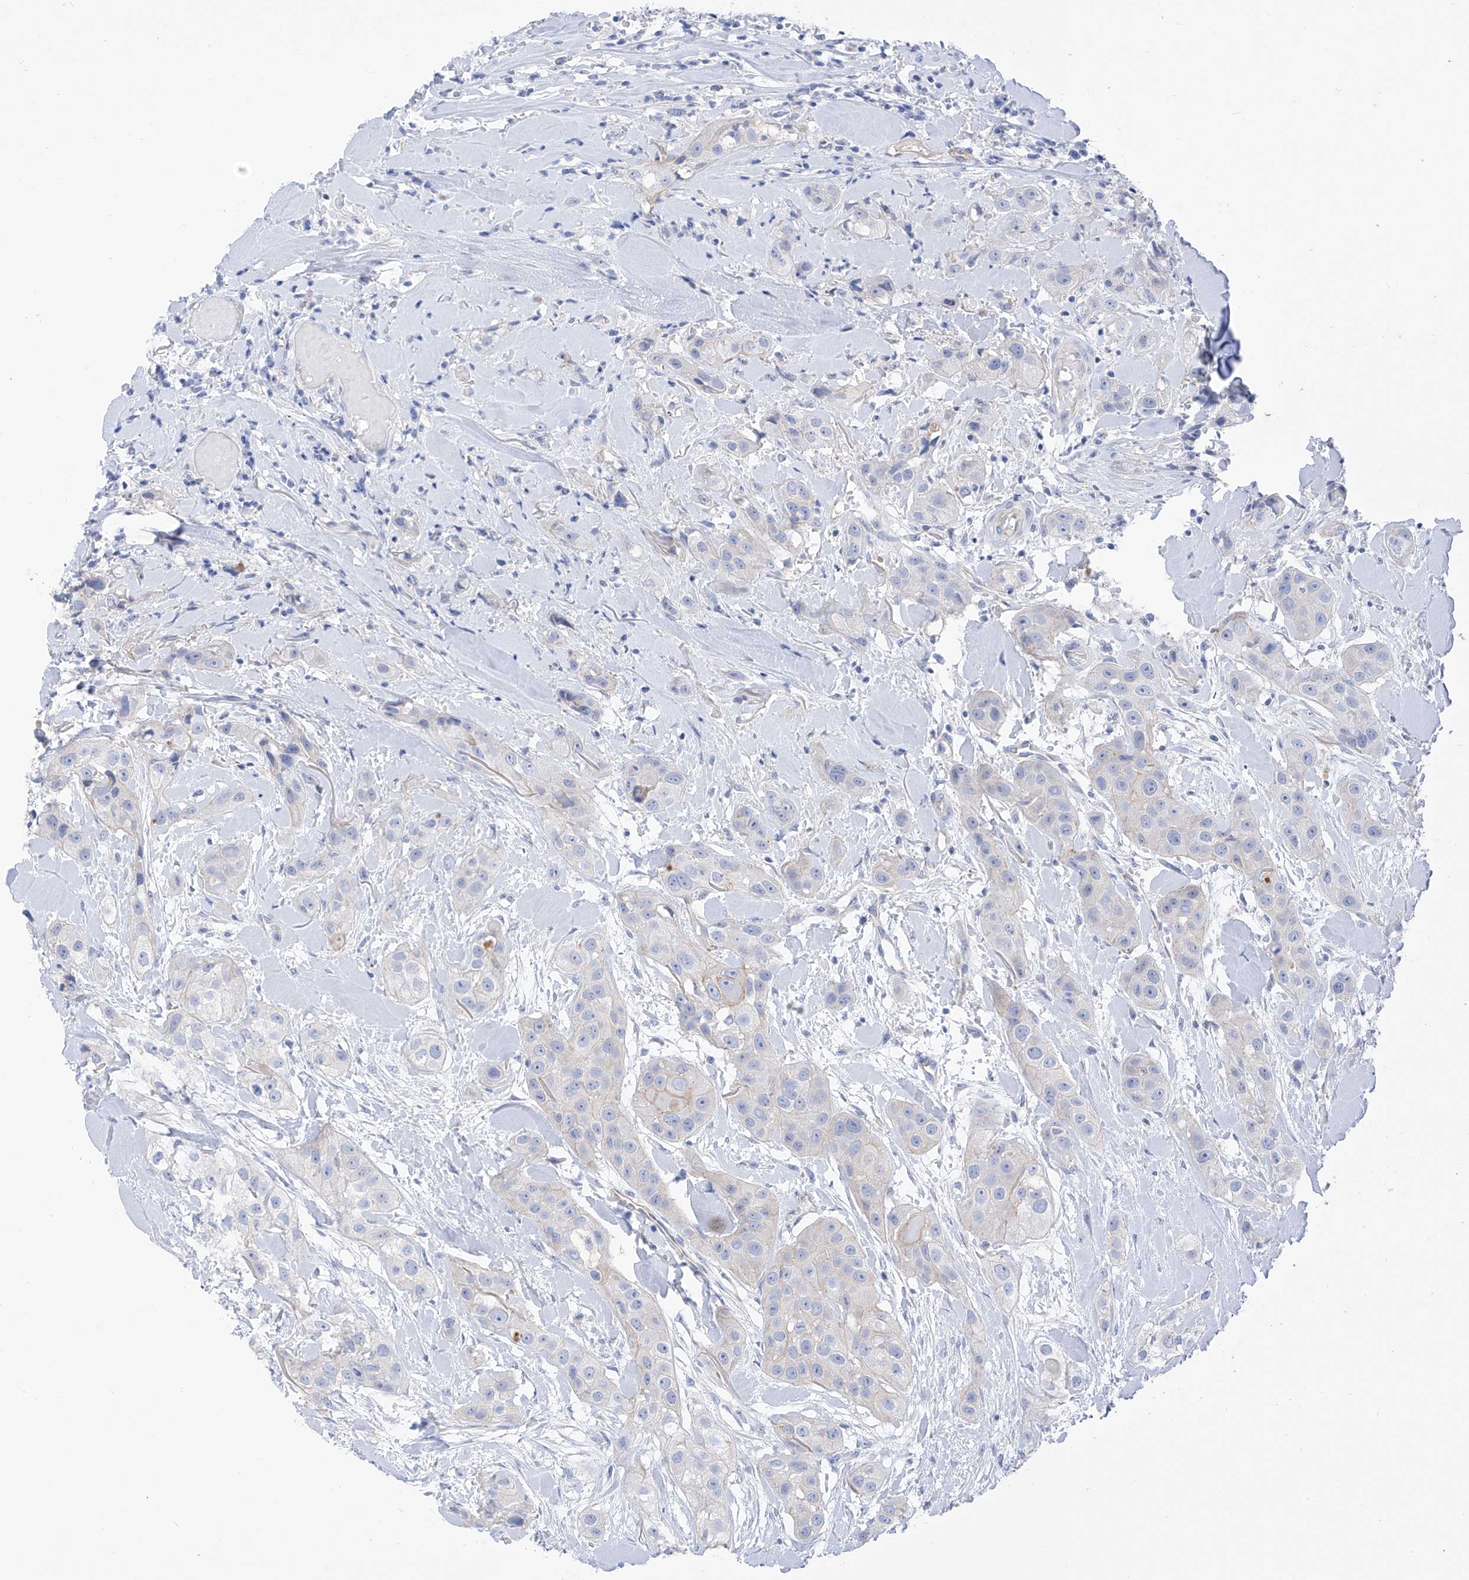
{"staining": {"intensity": "weak", "quantity": "<25%", "location": "cytoplasmic/membranous"}, "tissue": "head and neck cancer", "cell_type": "Tumor cells", "image_type": "cancer", "snomed": [{"axis": "morphology", "description": "Normal tissue, NOS"}, {"axis": "morphology", "description": "Squamous cell carcinoma, NOS"}, {"axis": "topography", "description": "Skeletal muscle"}, {"axis": "topography", "description": "Head-Neck"}], "caption": "High power microscopy photomicrograph of an IHC histopathology image of squamous cell carcinoma (head and neck), revealing no significant positivity in tumor cells. Brightfield microscopy of immunohistochemistry (IHC) stained with DAB (3,3'-diaminobenzidine) (brown) and hematoxylin (blue), captured at high magnification.", "gene": "ITGA9", "patient": {"sex": "male", "age": 51}}